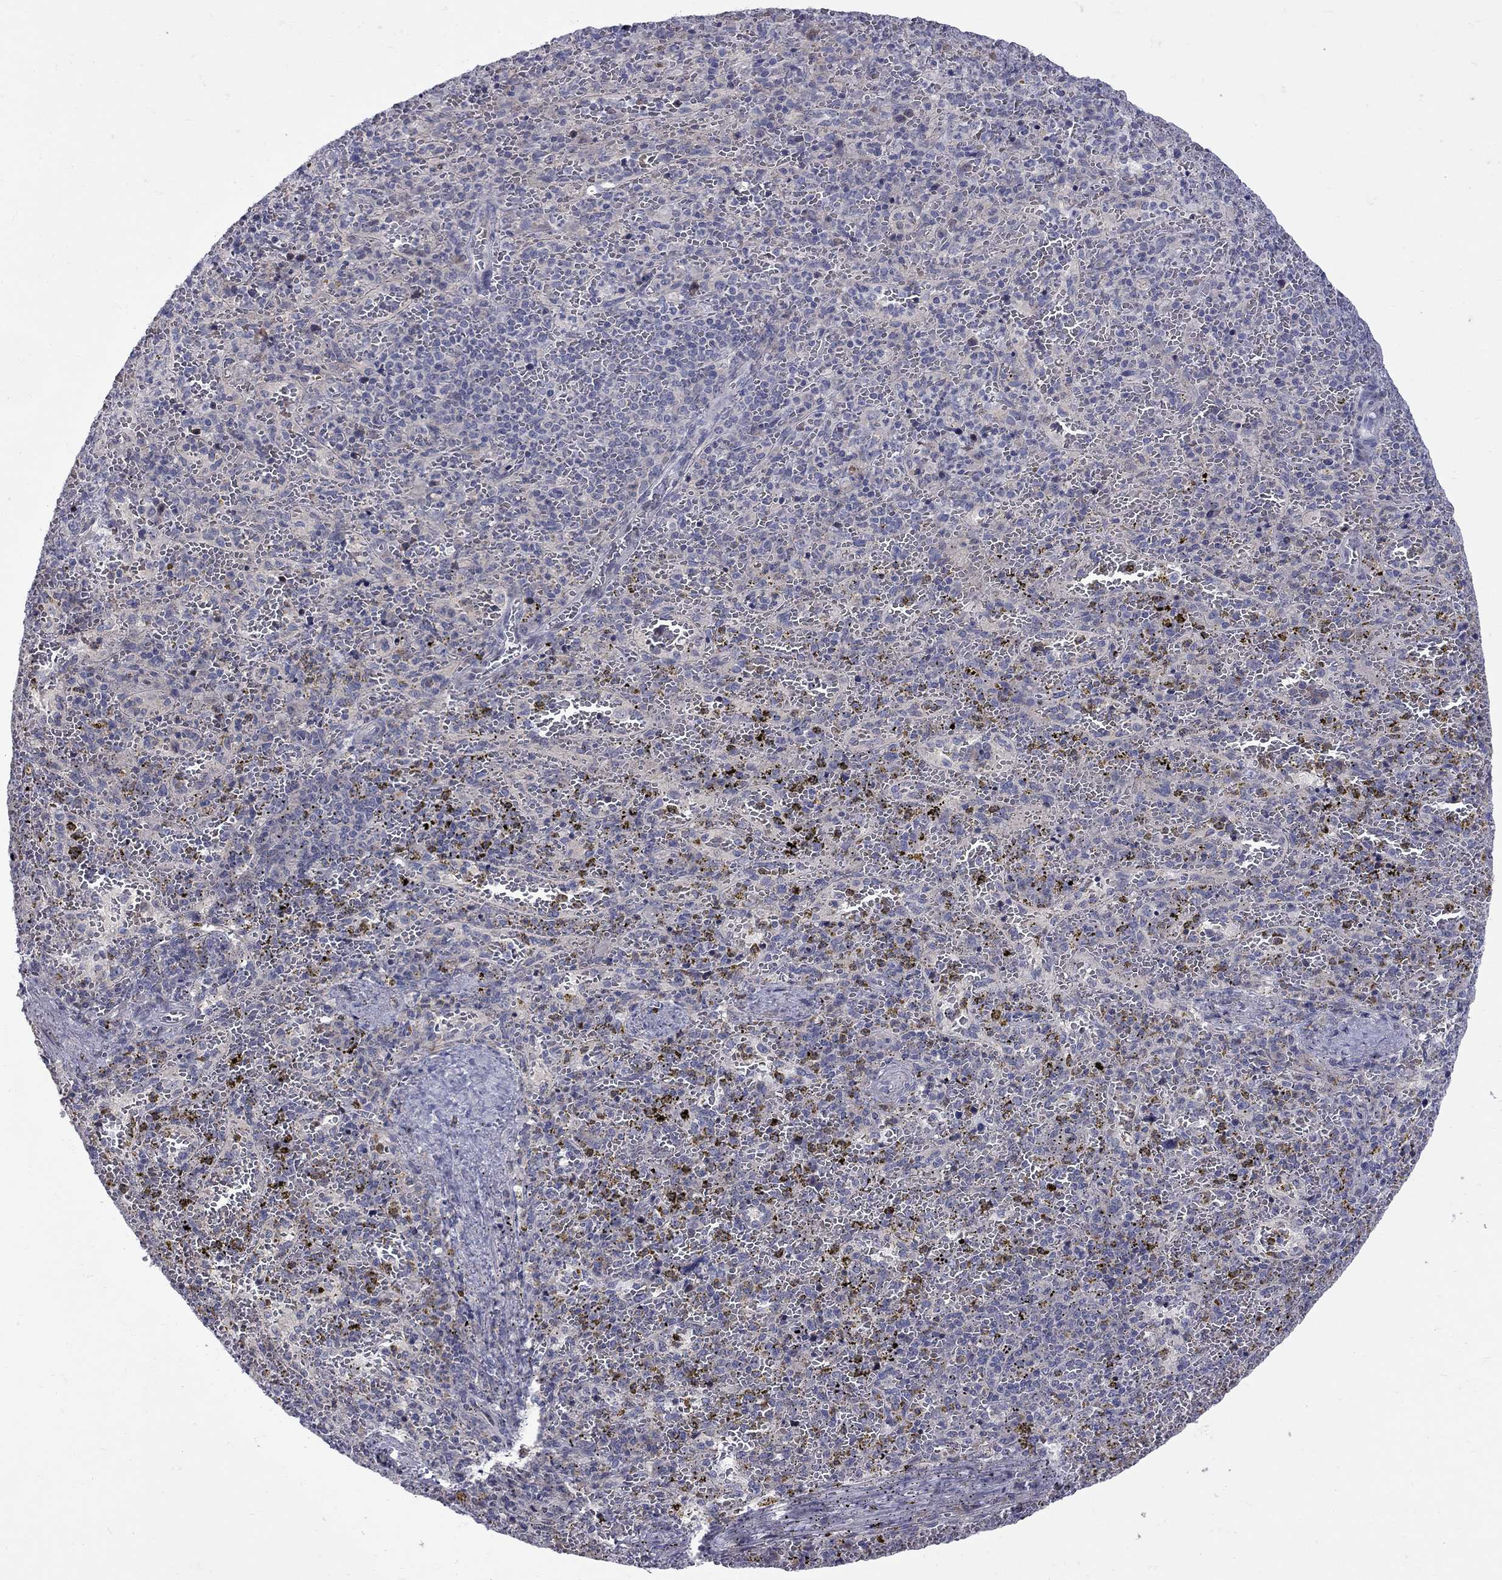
{"staining": {"intensity": "negative", "quantity": "none", "location": "none"}, "tissue": "spleen", "cell_type": "Cells in red pulp", "image_type": "normal", "snomed": [{"axis": "morphology", "description": "Normal tissue, NOS"}, {"axis": "topography", "description": "Spleen"}], "caption": "A histopathology image of spleen stained for a protein exhibits no brown staining in cells in red pulp. Brightfield microscopy of IHC stained with DAB (3,3'-diaminobenzidine) (brown) and hematoxylin (blue), captured at high magnification.", "gene": "NRARP", "patient": {"sex": "female", "age": 50}}